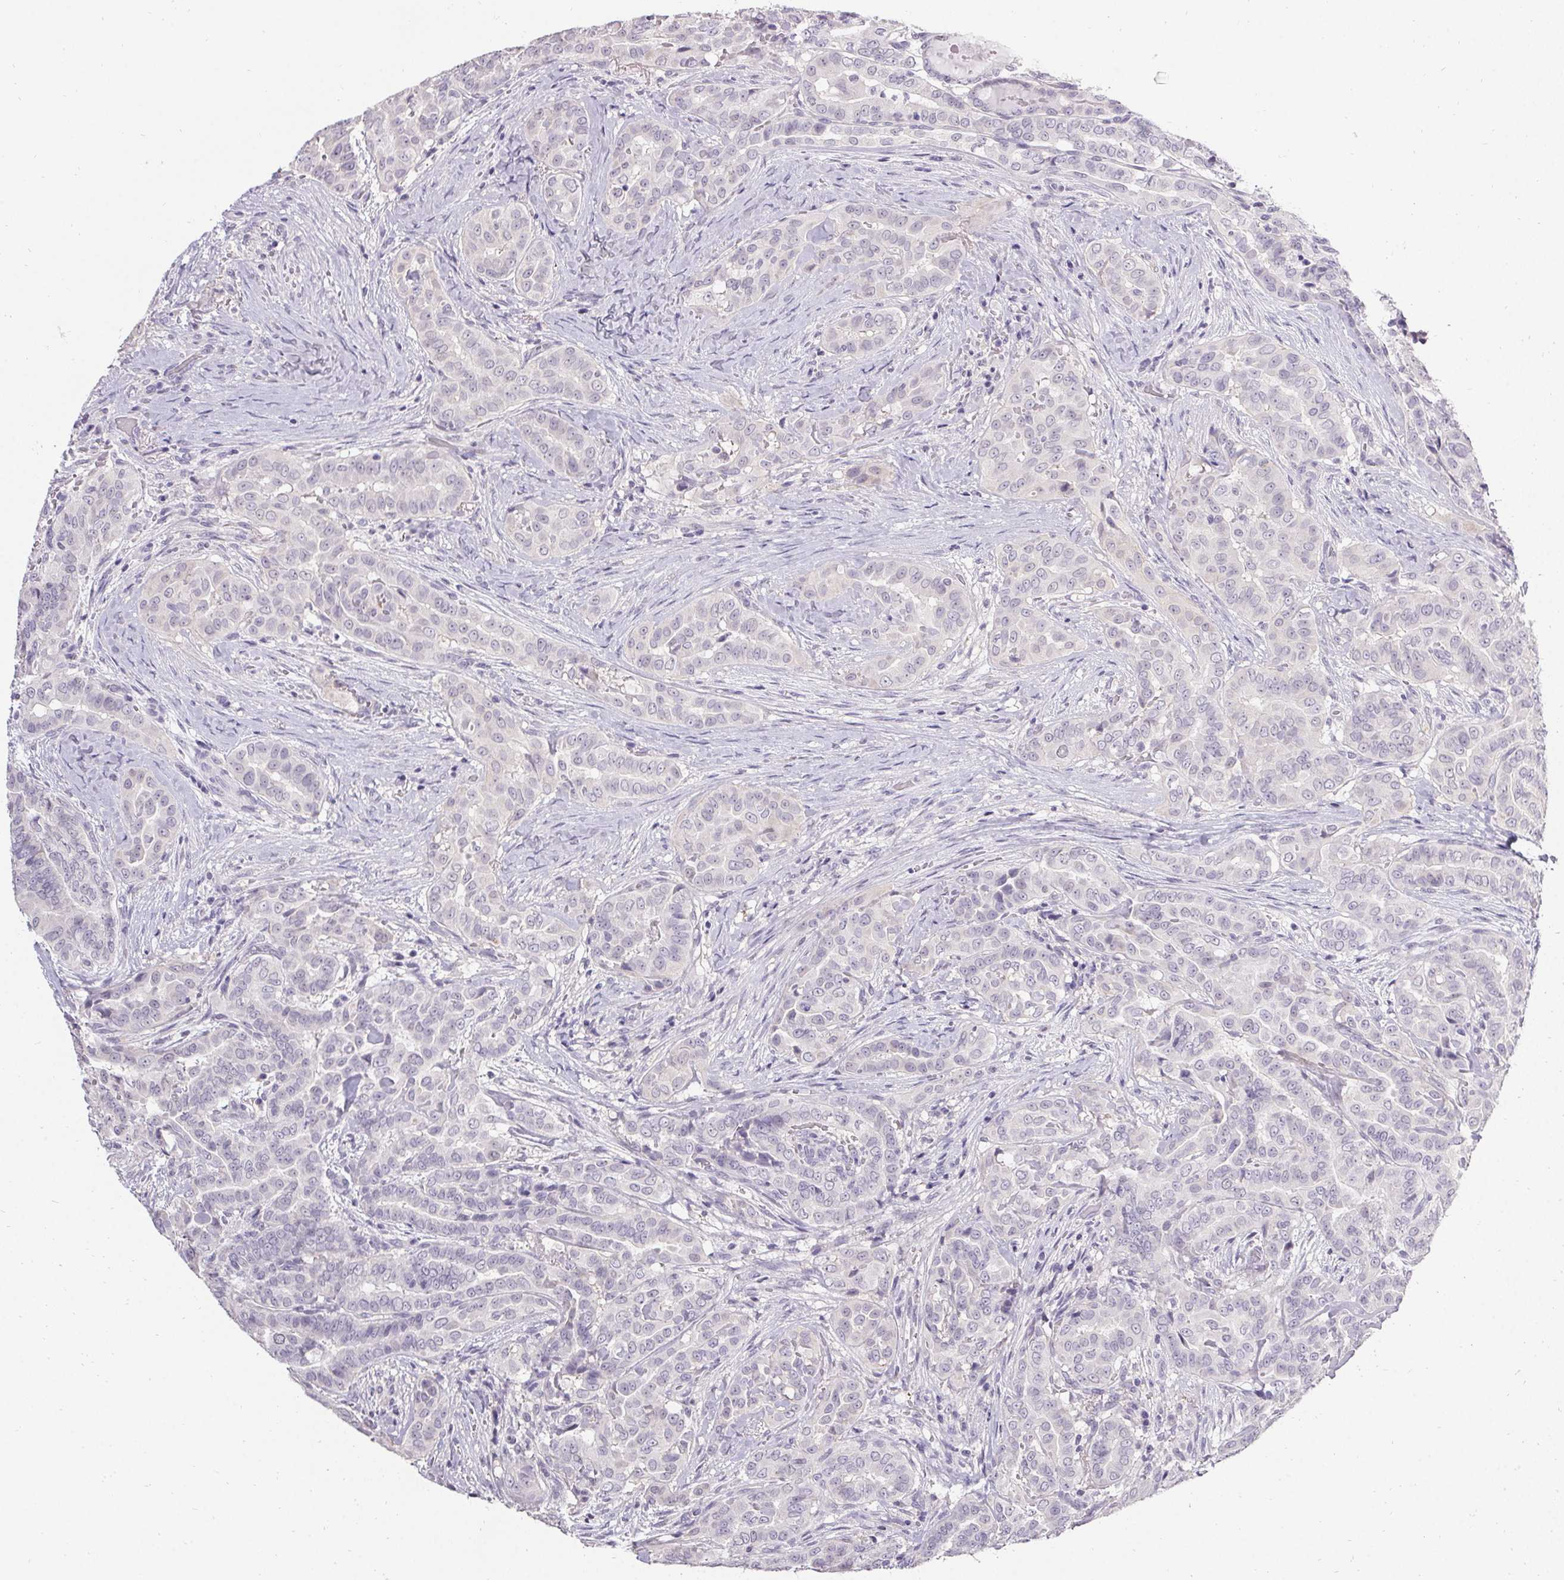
{"staining": {"intensity": "negative", "quantity": "none", "location": "none"}, "tissue": "thyroid cancer", "cell_type": "Tumor cells", "image_type": "cancer", "snomed": [{"axis": "morphology", "description": "Papillary adenocarcinoma, NOS"}, {"axis": "morphology", "description": "Papillary adenoma metastatic"}, {"axis": "topography", "description": "Thyroid gland"}], "caption": "Immunohistochemical staining of human thyroid cancer displays no significant expression in tumor cells.", "gene": "PMEL", "patient": {"sex": "female", "age": 50}}